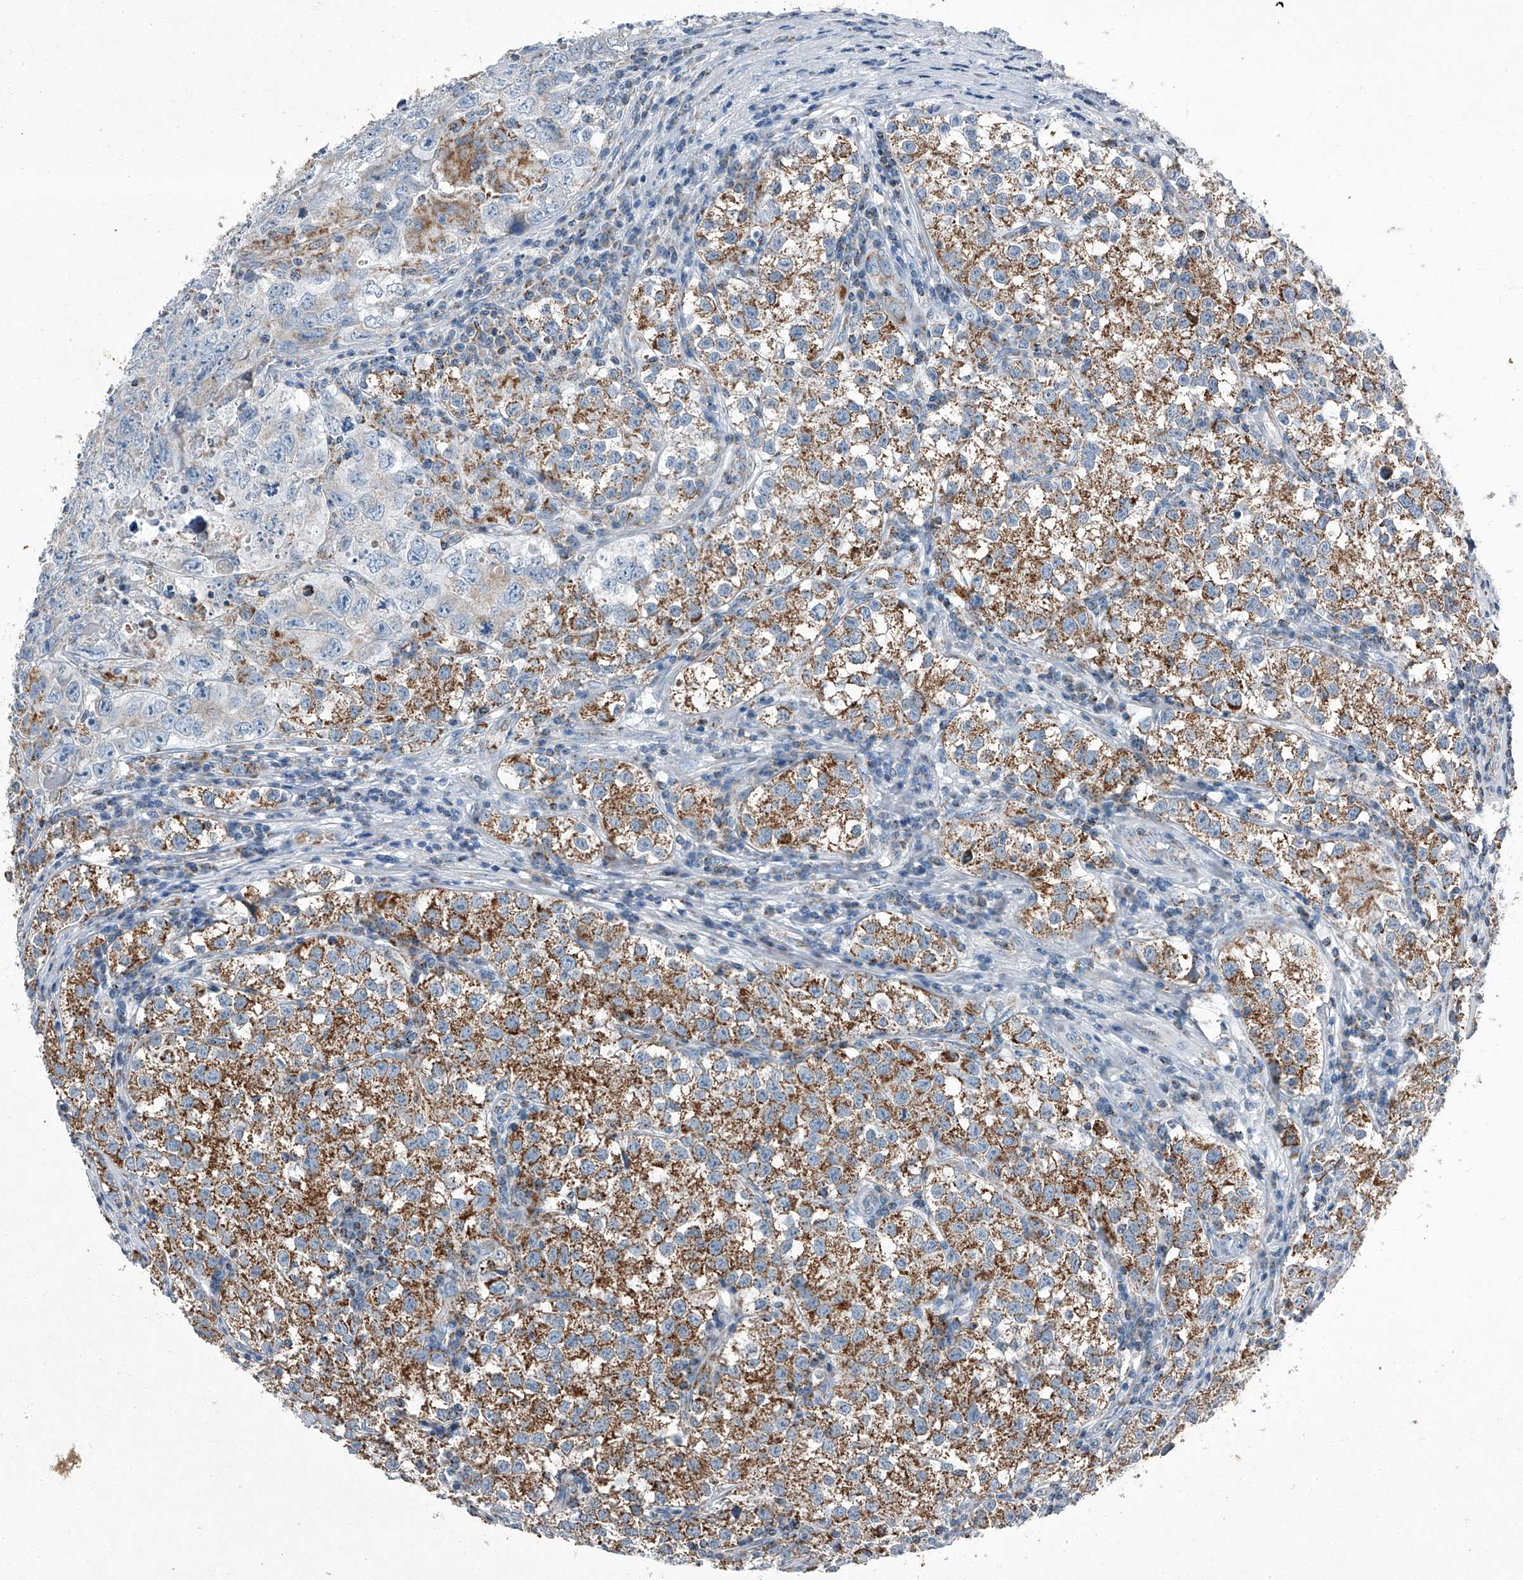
{"staining": {"intensity": "moderate", "quantity": ">75%", "location": "cytoplasmic/membranous"}, "tissue": "testis cancer", "cell_type": "Tumor cells", "image_type": "cancer", "snomed": [{"axis": "morphology", "description": "Seminoma, NOS"}, {"axis": "morphology", "description": "Carcinoma, Embryonal, NOS"}, {"axis": "topography", "description": "Testis"}], "caption": "Testis cancer tissue shows moderate cytoplasmic/membranous positivity in approximately >75% of tumor cells (Brightfield microscopy of DAB IHC at high magnification).", "gene": "CHRNA7", "patient": {"sex": "male", "age": 43}}